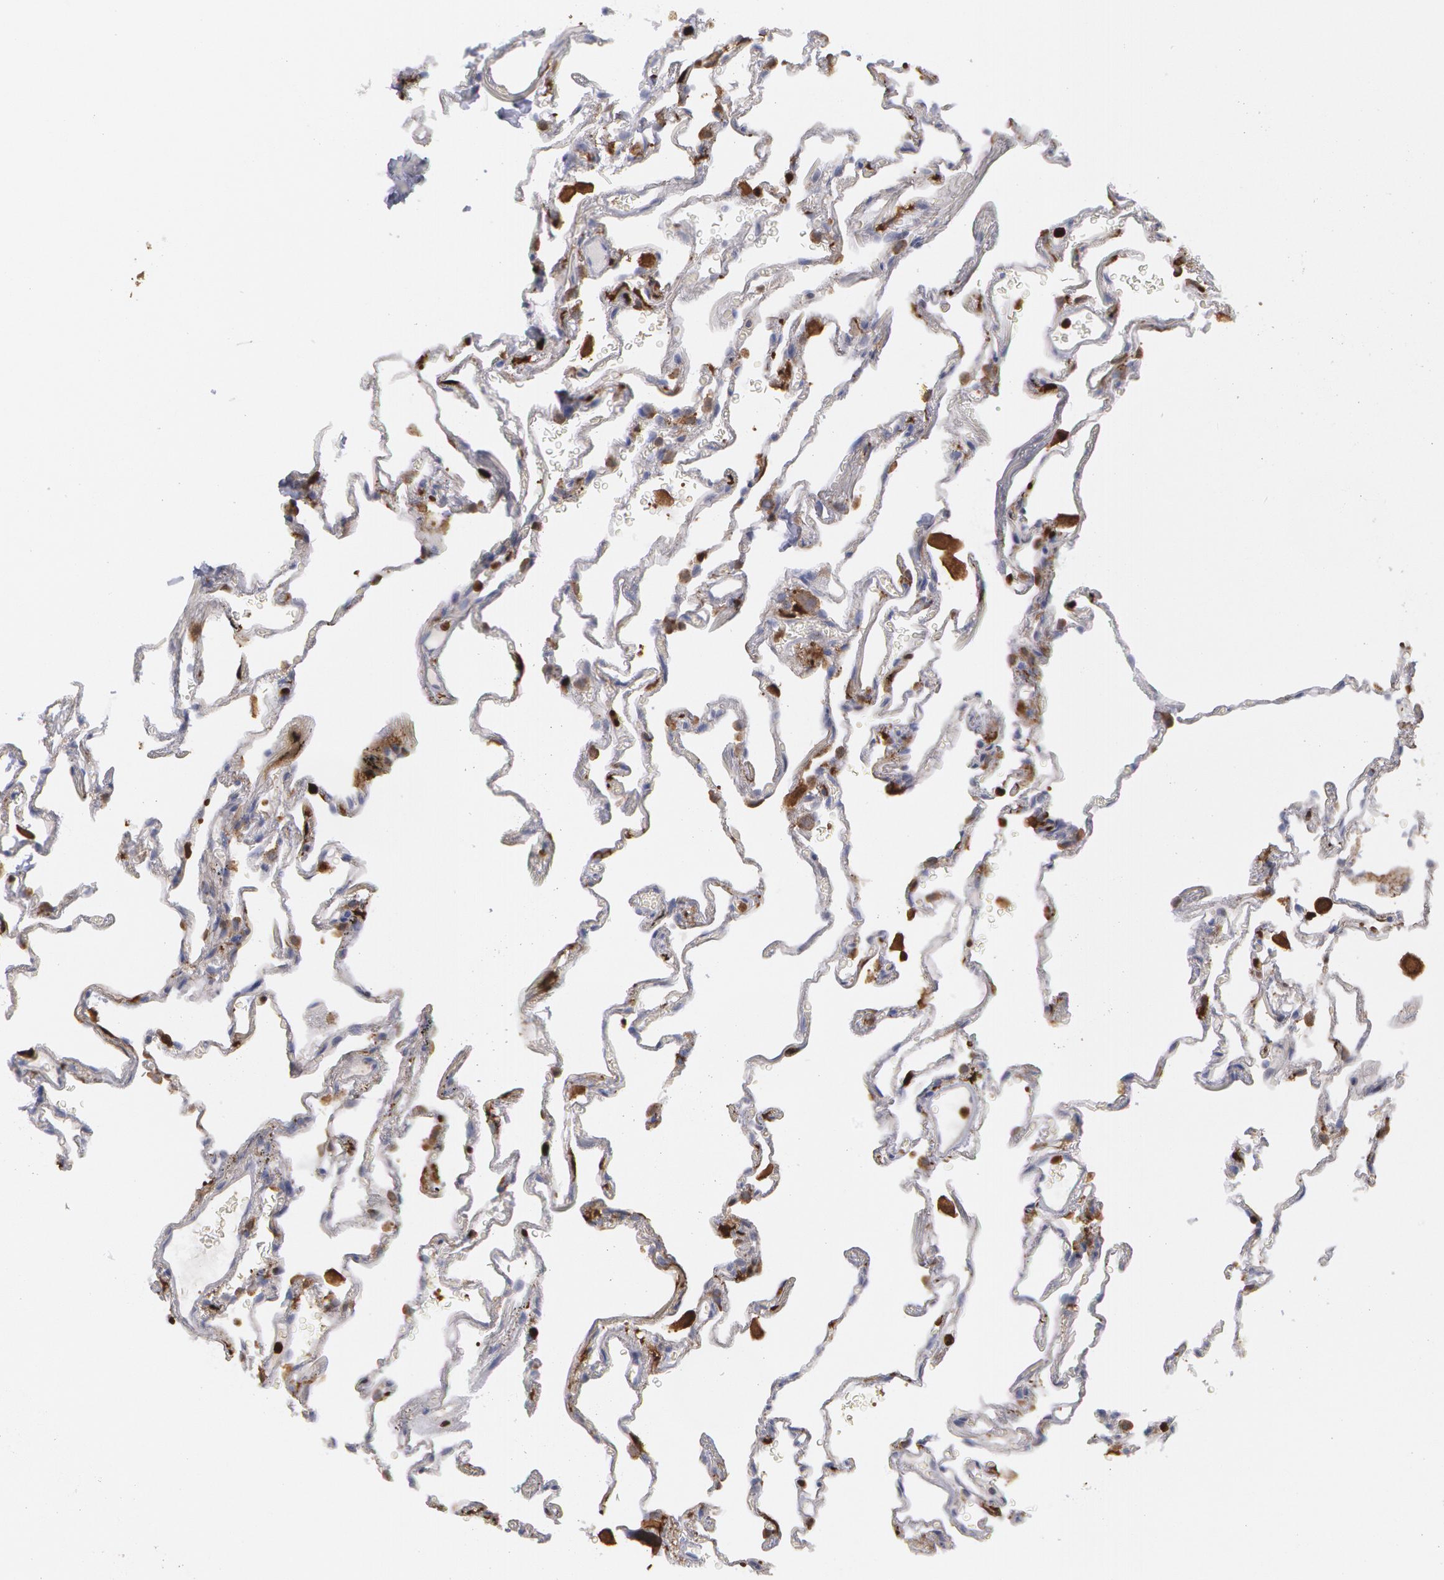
{"staining": {"intensity": "weak", "quantity": ">75%", "location": "cytoplasmic/membranous"}, "tissue": "lung", "cell_type": "Alveolar cells", "image_type": "normal", "snomed": [{"axis": "morphology", "description": "Normal tissue, NOS"}, {"axis": "morphology", "description": "Inflammation, NOS"}, {"axis": "topography", "description": "Lung"}], "caption": "Brown immunohistochemical staining in benign human lung displays weak cytoplasmic/membranous staining in approximately >75% of alveolar cells. The staining was performed using DAB, with brown indicating positive protein expression. Nuclei are stained blue with hematoxylin.", "gene": "SYK", "patient": {"sex": "male", "age": 69}}